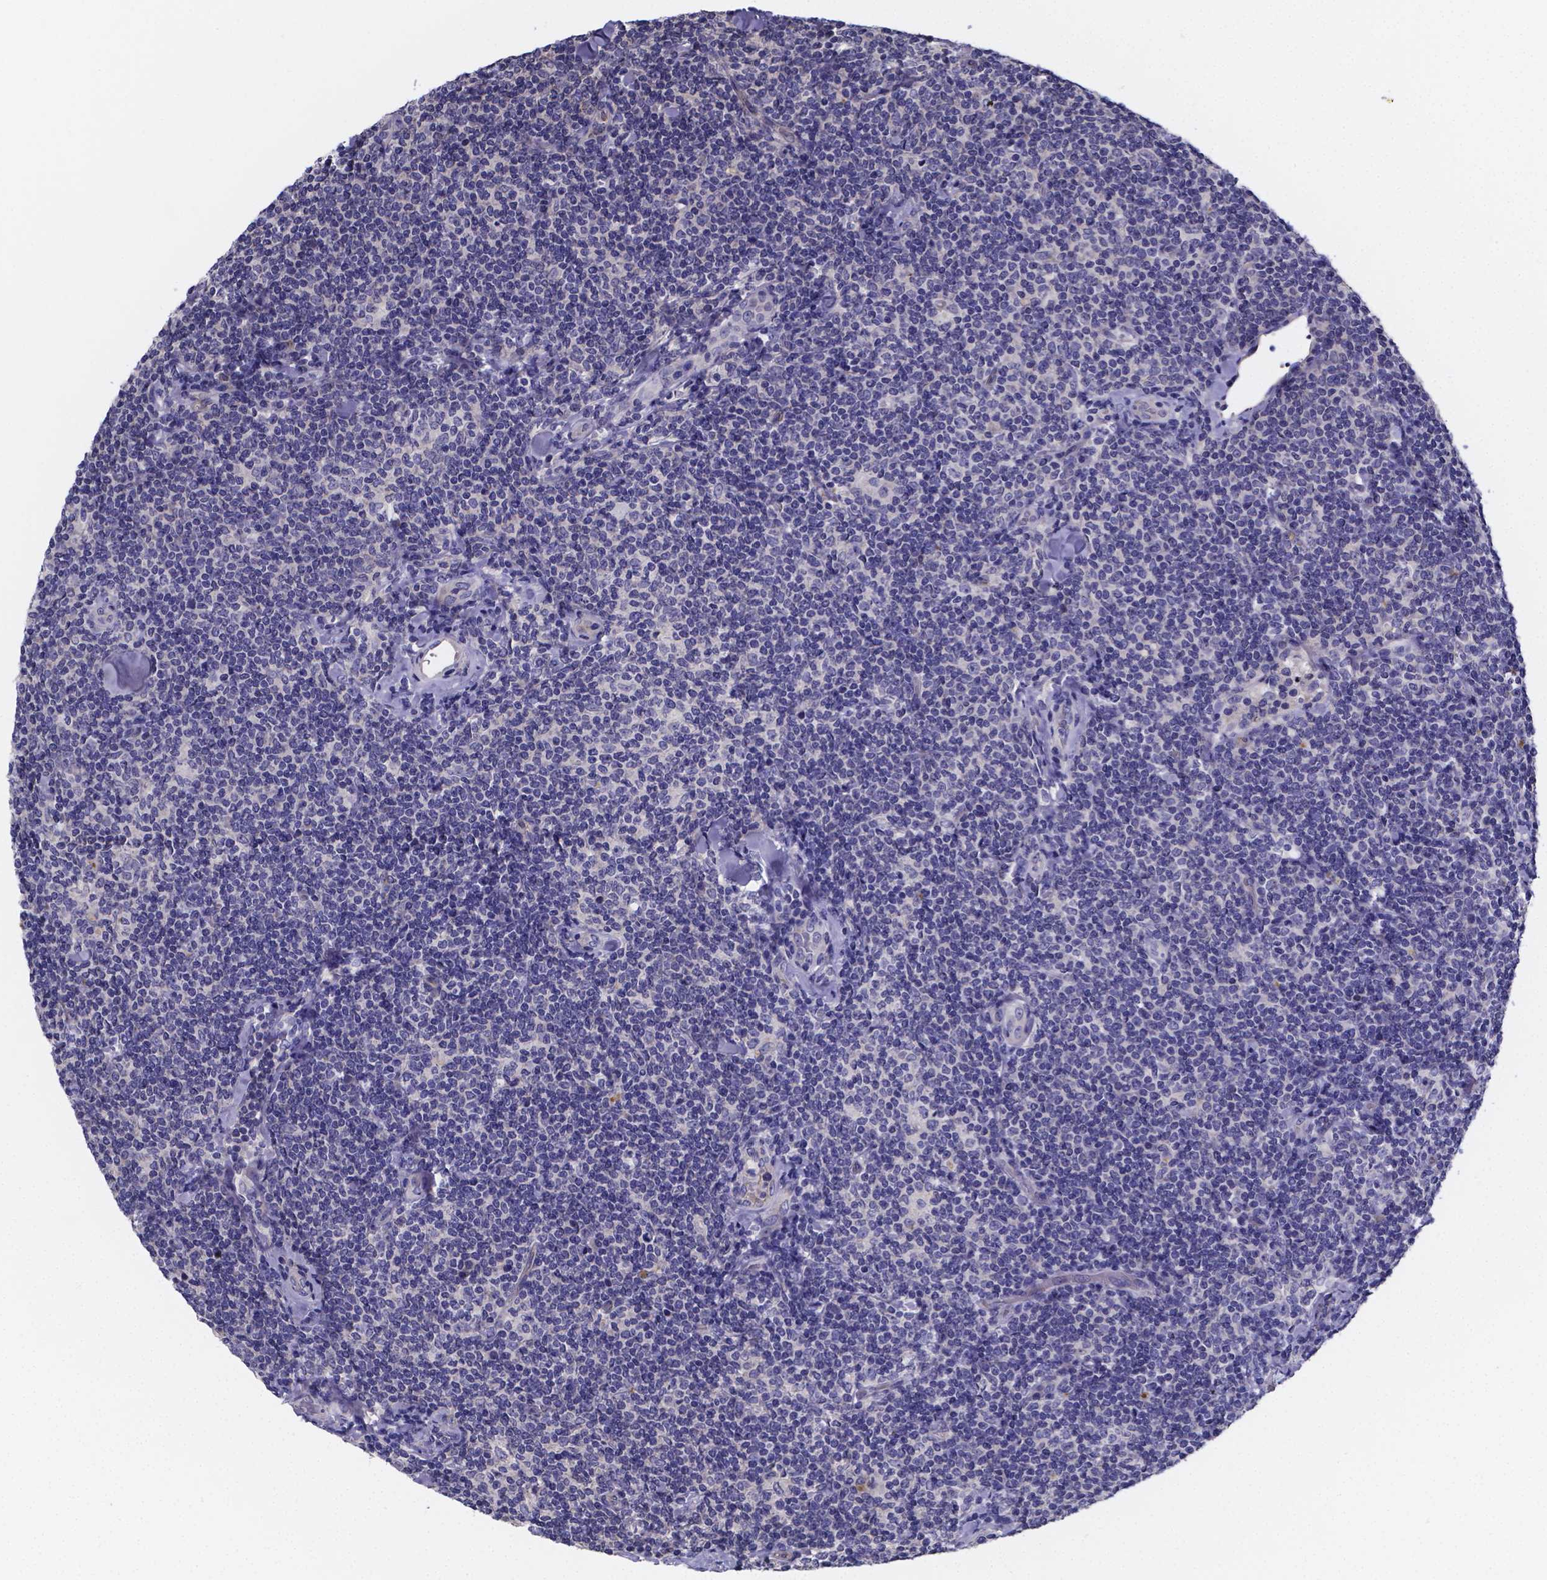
{"staining": {"intensity": "negative", "quantity": "none", "location": "none"}, "tissue": "lymphoma", "cell_type": "Tumor cells", "image_type": "cancer", "snomed": [{"axis": "morphology", "description": "Malignant lymphoma, non-Hodgkin's type, Low grade"}, {"axis": "topography", "description": "Lymph node"}], "caption": "The immunohistochemistry photomicrograph has no significant staining in tumor cells of low-grade malignant lymphoma, non-Hodgkin's type tissue.", "gene": "SFRP4", "patient": {"sex": "female", "age": 56}}